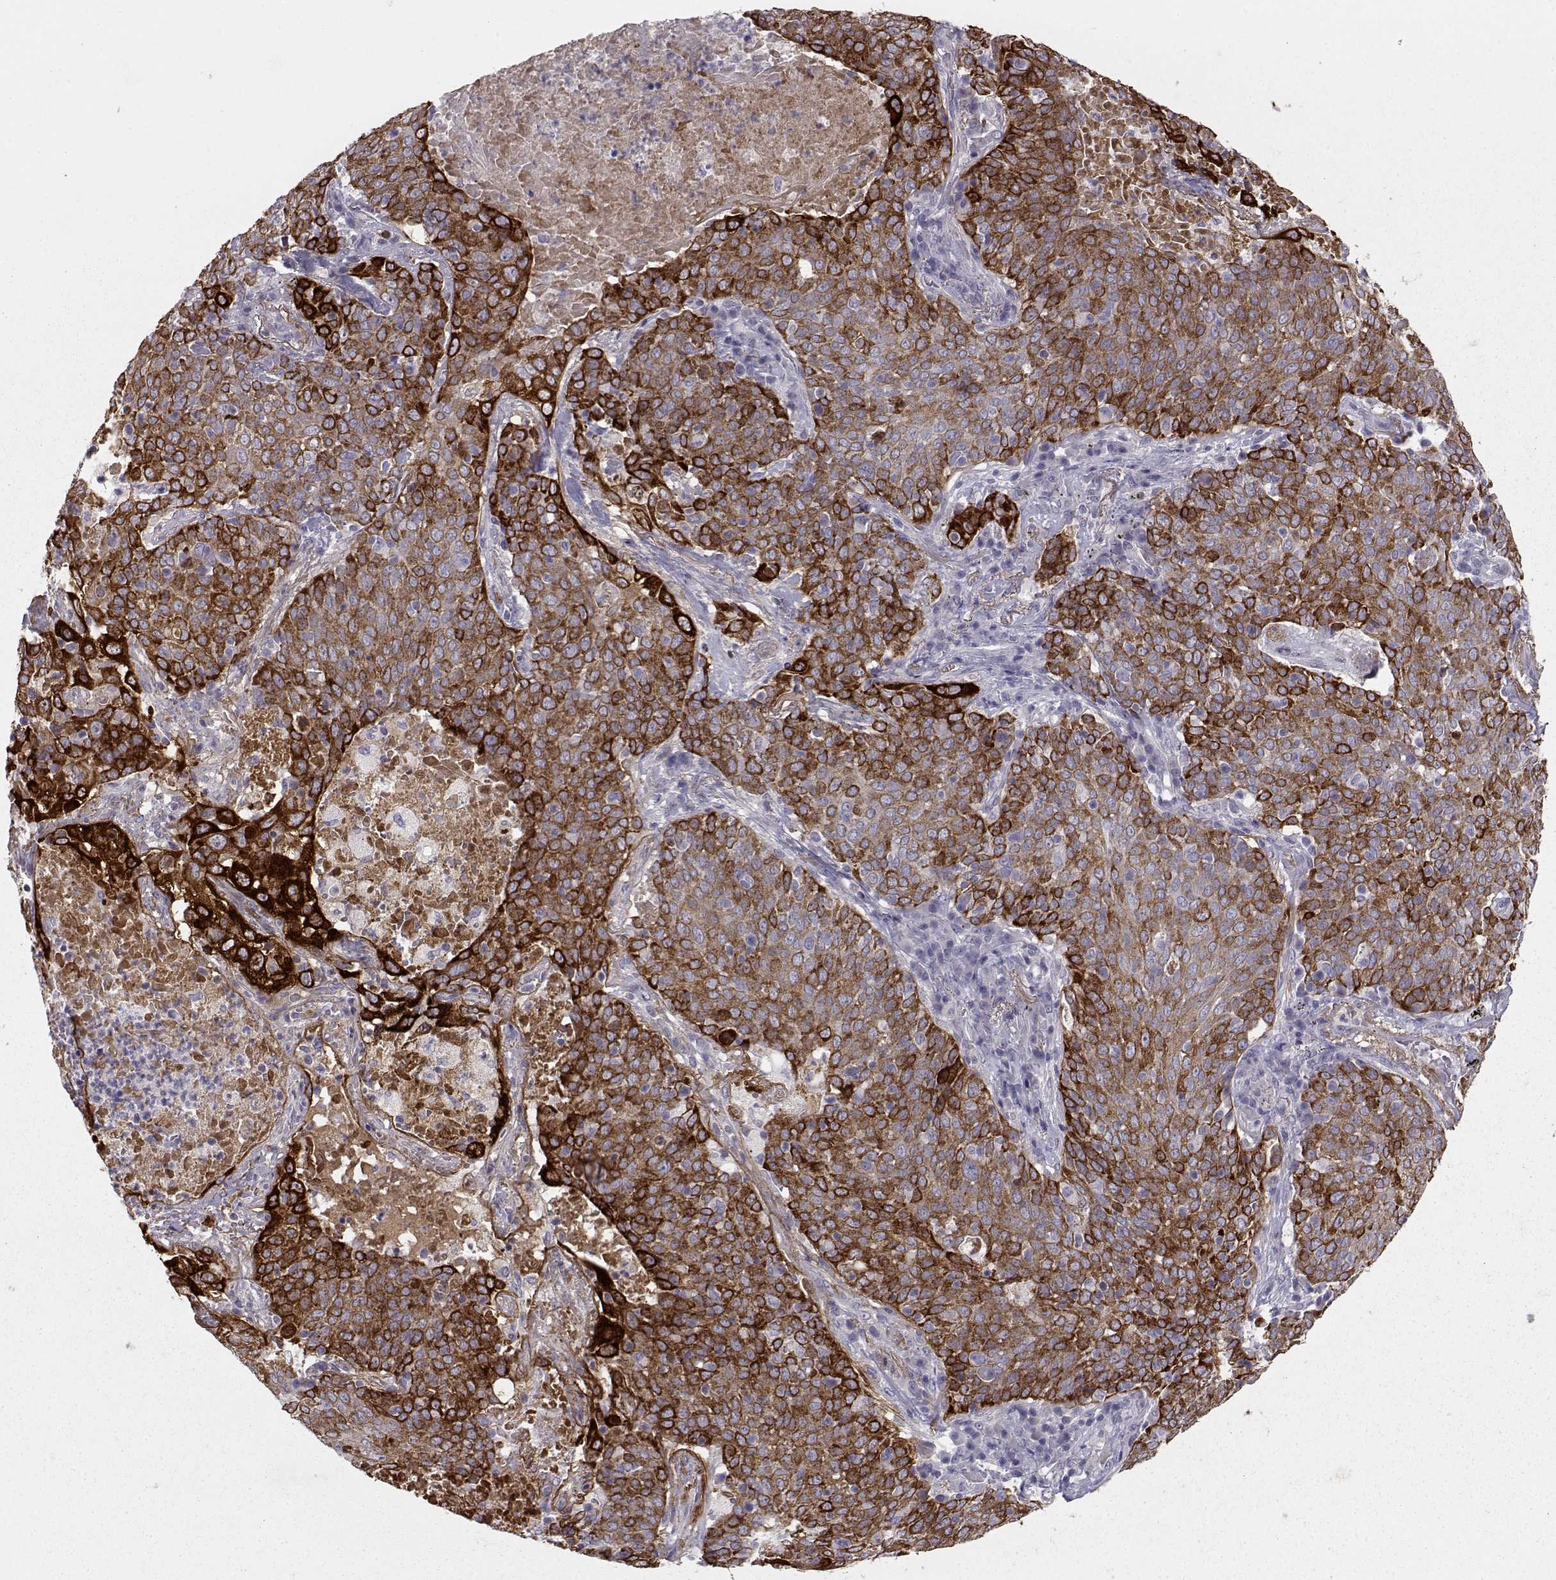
{"staining": {"intensity": "strong", "quantity": ">75%", "location": "cytoplasmic/membranous"}, "tissue": "lung cancer", "cell_type": "Tumor cells", "image_type": "cancer", "snomed": [{"axis": "morphology", "description": "Squamous cell carcinoma, NOS"}, {"axis": "topography", "description": "Lung"}], "caption": "Tumor cells demonstrate high levels of strong cytoplasmic/membranous expression in approximately >75% of cells in human lung cancer (squamous cell carcinoma).", "gene": "LAMB3", "patient": {"sex": "male", "age": 82}}